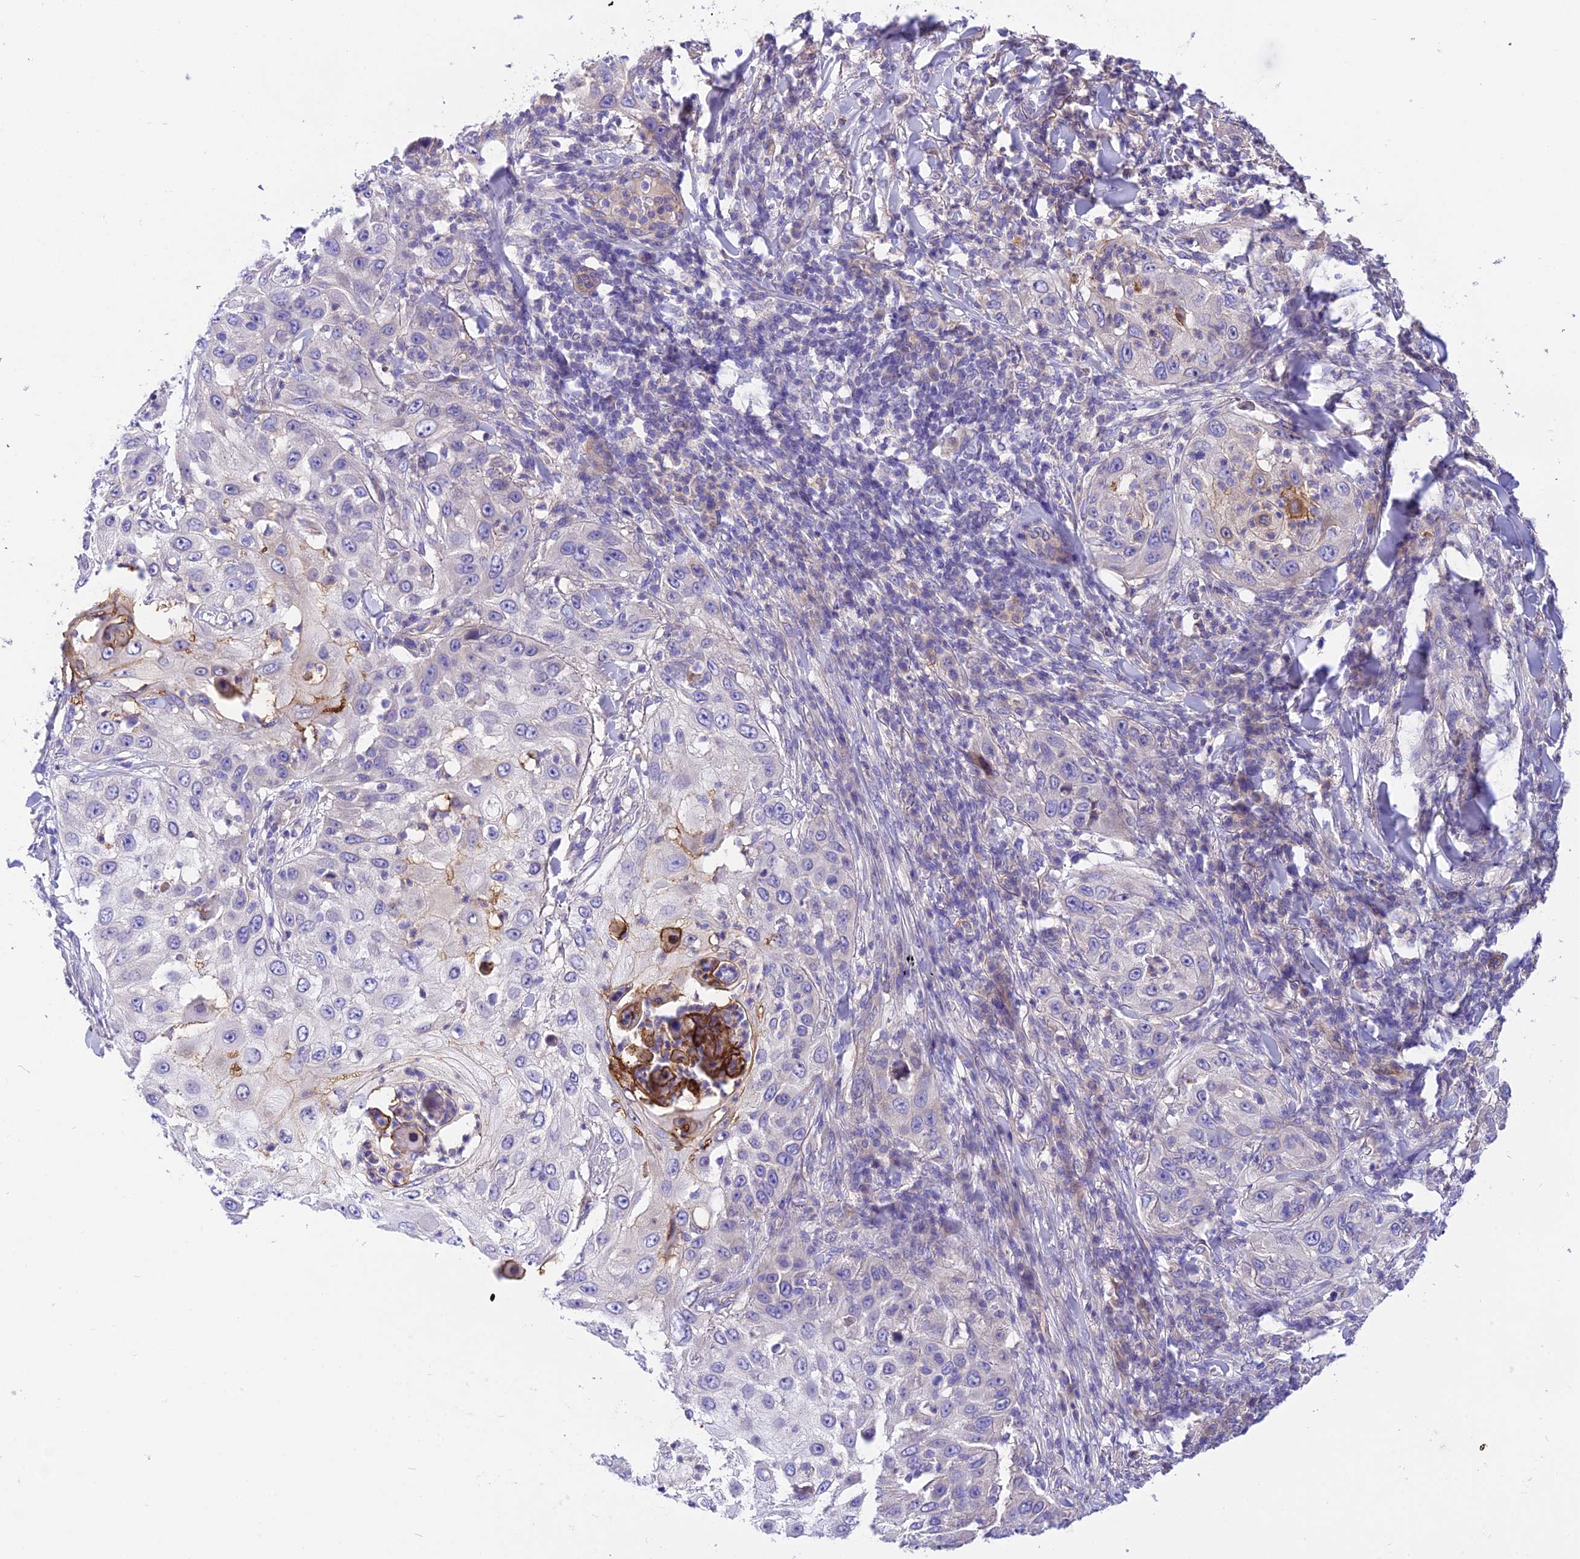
{"staining": {"intensity": "negative", "quantity": "none", "location": "none"}, "tissue": "skin cancer", "cell_type": "Tumor cells", "image_type": "cancer", "snomed": [{"axis": "morphology", "description": "Squamous cell carcinoma, NOS"}, {"axis": "topography", "description": "Skin"}], "caption": "Tumor cells are negative for brown protein staining in squamous cell carcinoma (skin).", "gene": "TRIM43B", "patient": {"sex": "female", "age": 44}}